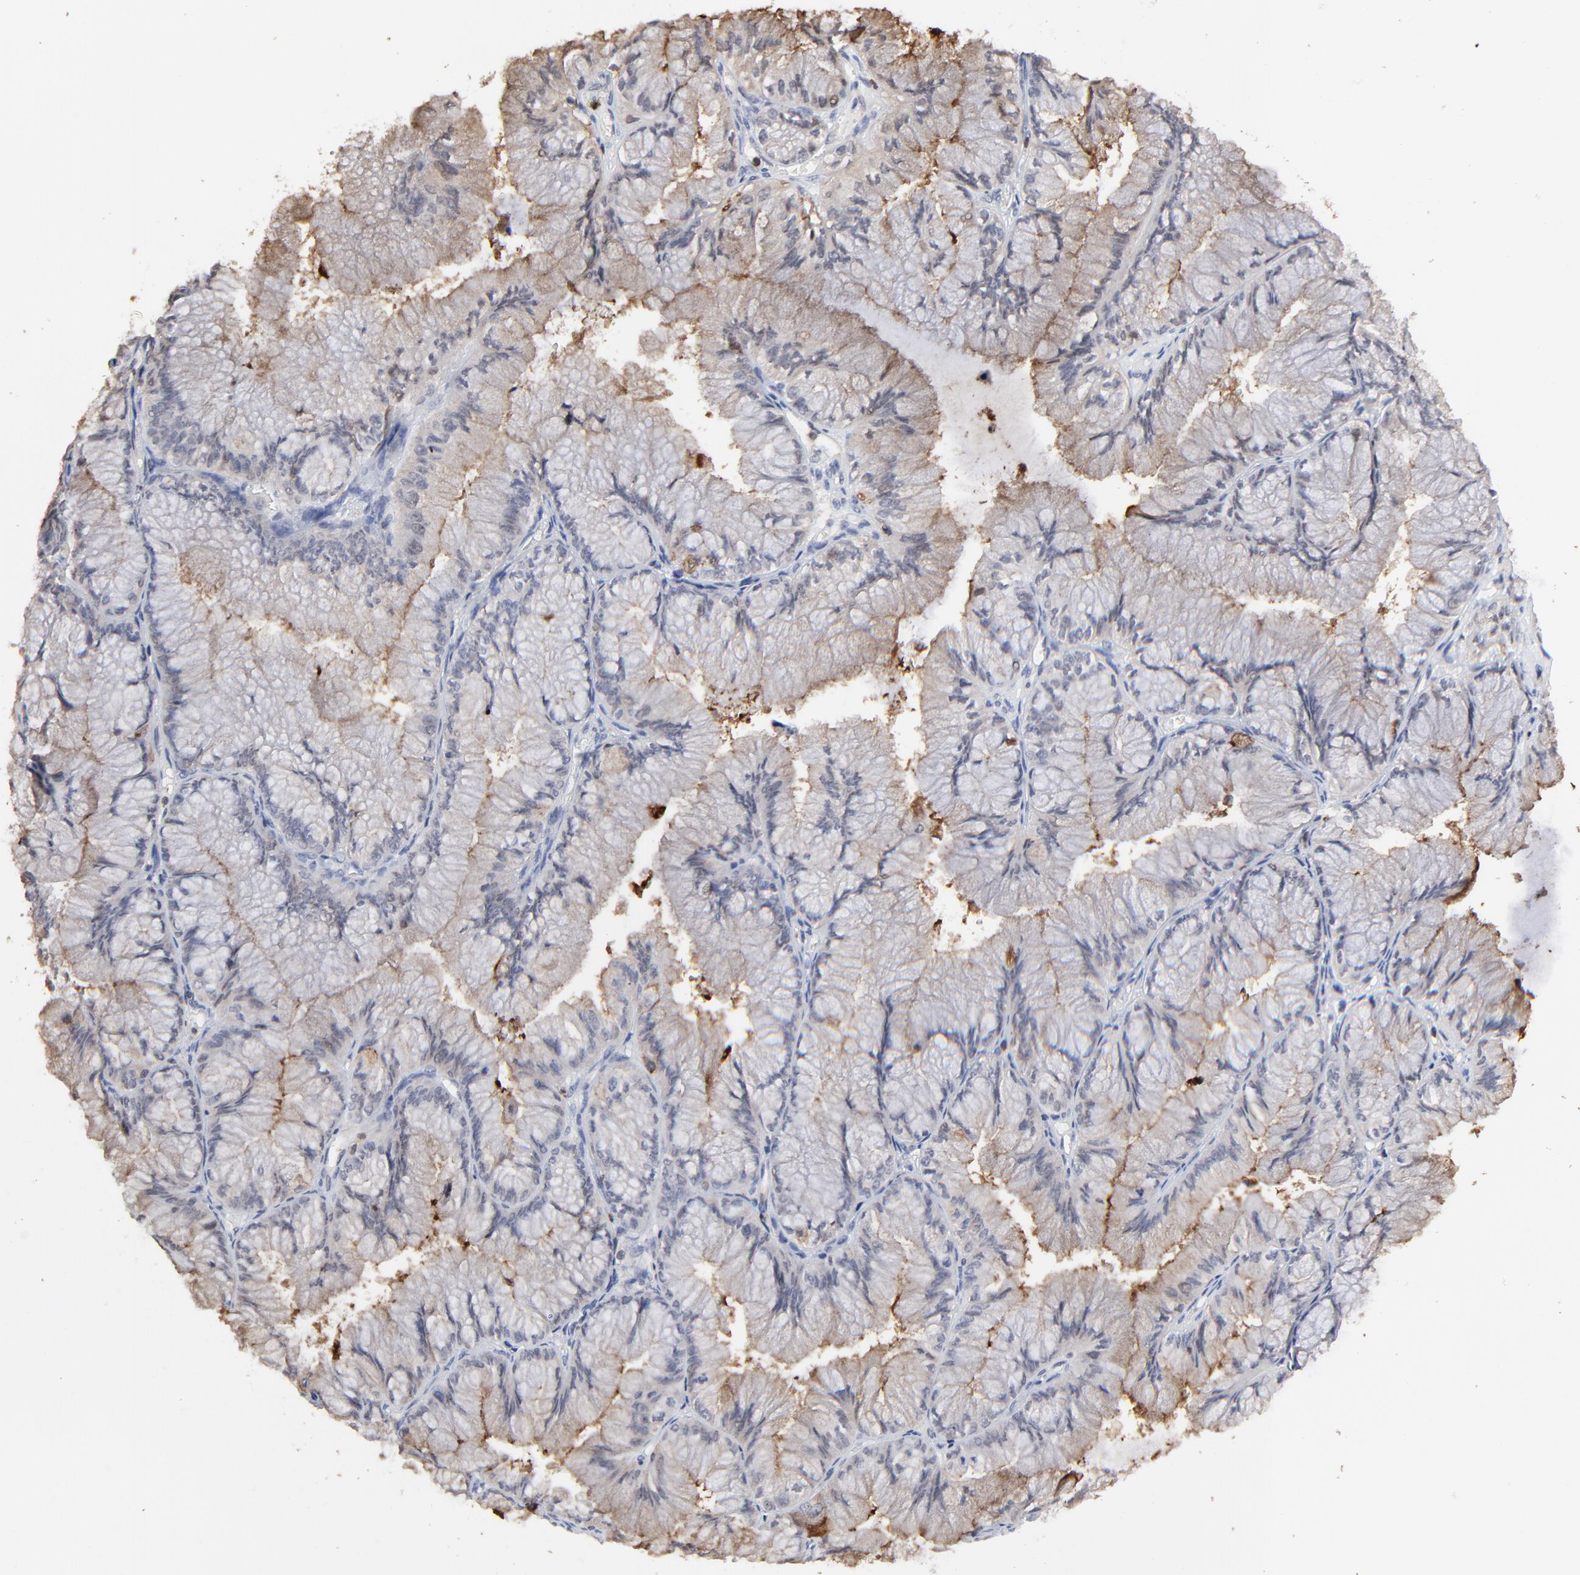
{"staining": {"intensity": "weak", "quantity": ">75%", "location": "cytoplasmic/membranous"}, "tissue": "ovarian cancer", "cell_type": "Tumor cells", "image_type": "cancer", "snomed": [{"axis": "morphology", "description": "Cystadenocarcinoma, mucinous, NOS"}, {"axis": "topography", "description": "Ovary"}], "caption": "Brown immunohistochemical staining in human ovarian mucinous cystadenocarcinoma shows weak cytoplasmic/membranous positivity in about >75% of tumor cells.", "gene": "SLC6A14", "patient": {"sex": "female", "age": 63}}